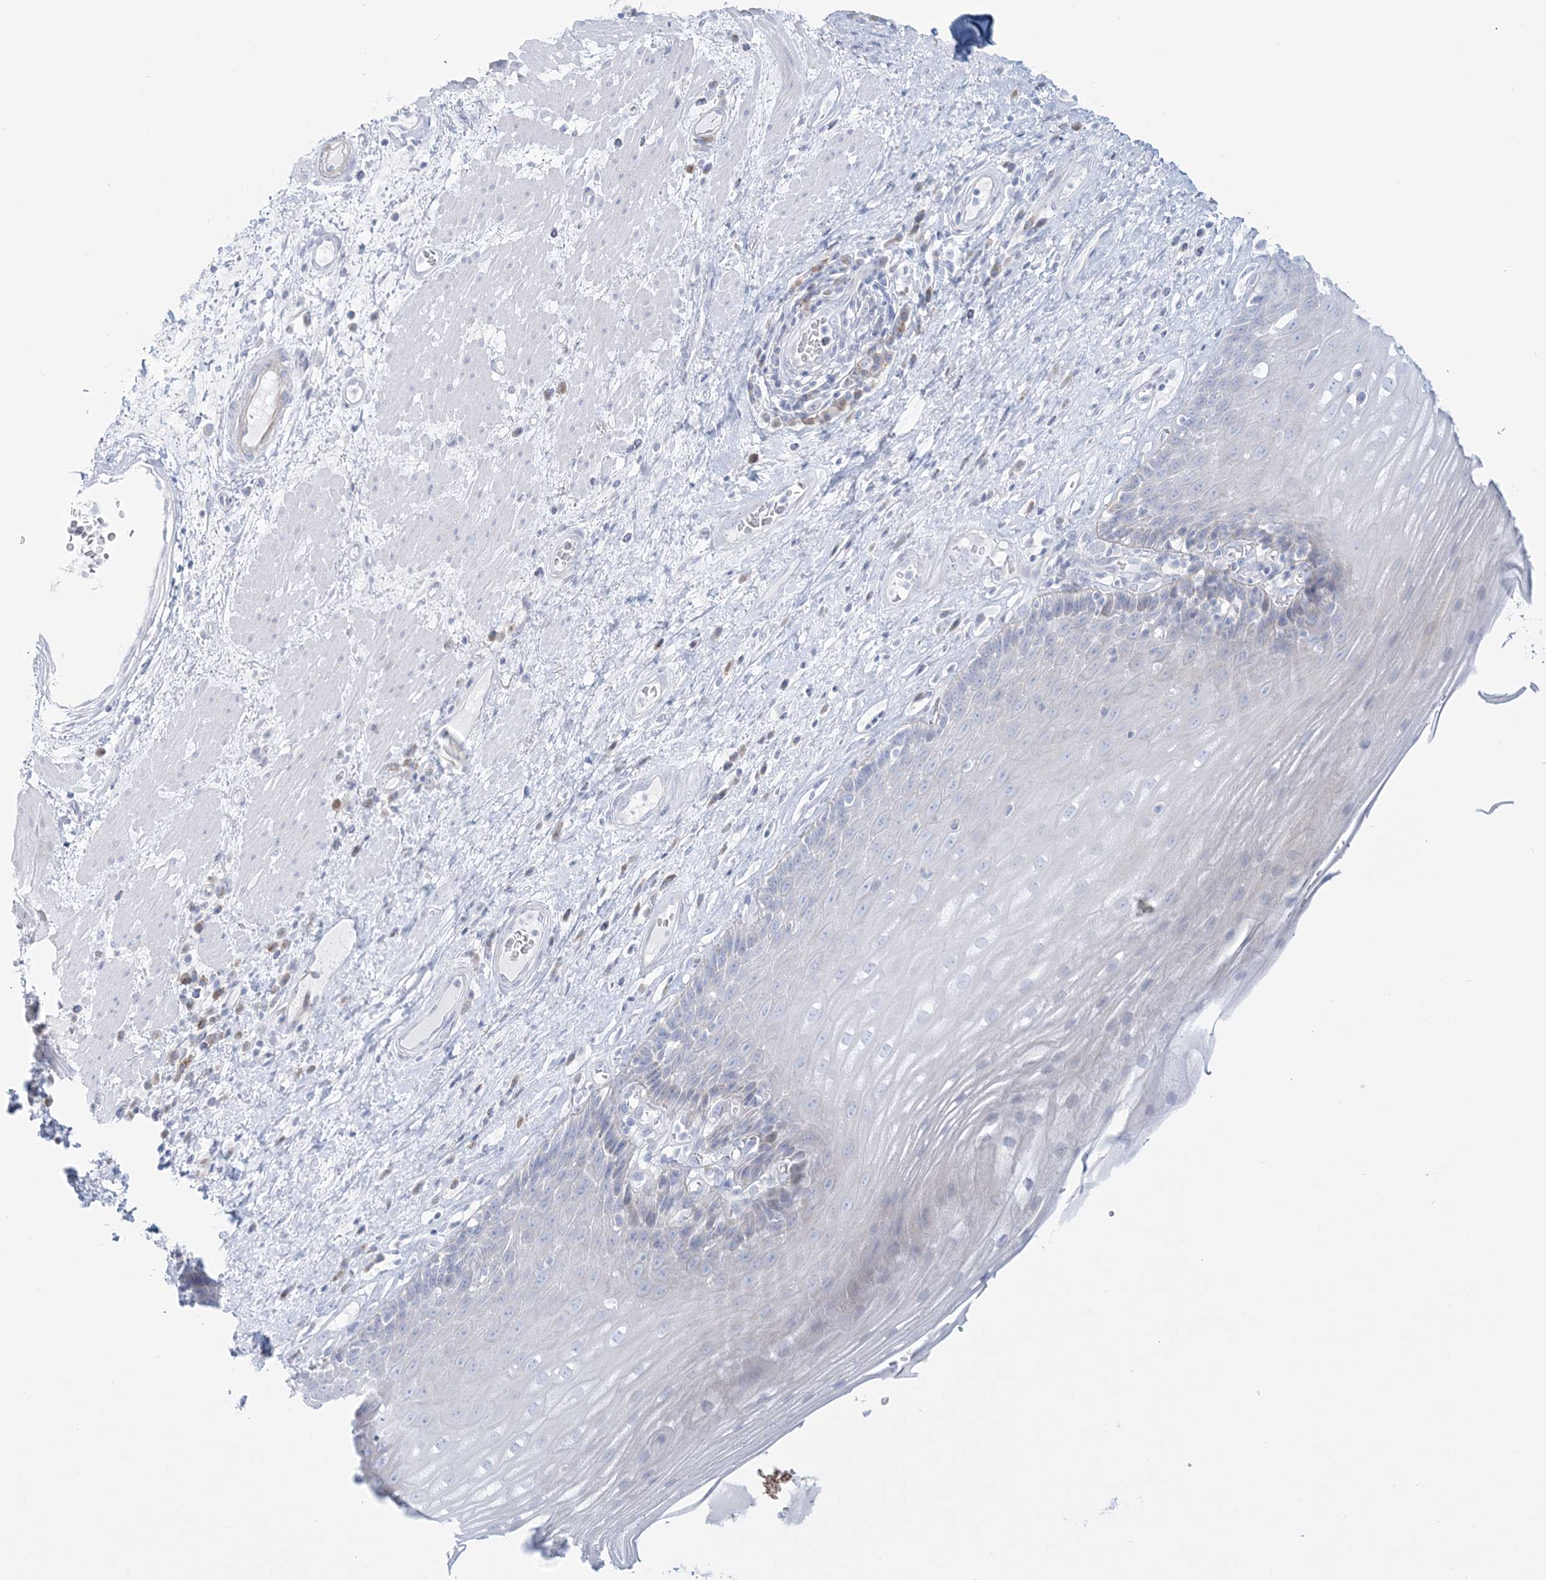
{"staining": {"intensity": "negative", "quantity": "none", "location": "none"}, "tissue": "esophagus", "cell_type": "Squamous epithelial cells", "image_type": "normal", "snomed": [{"axis": "morphology", "description": "Normal tissue, NOS"}, {"axis": "topography", "description": "Esophagus"}], "caption": "This is an immunohistochemistry (IHC) photomicrograph of normal human esophagus. There is no staining in squamous epithelial cells.", "gene": "ADGB", "patient": {"sex": "male", "age": 62}}